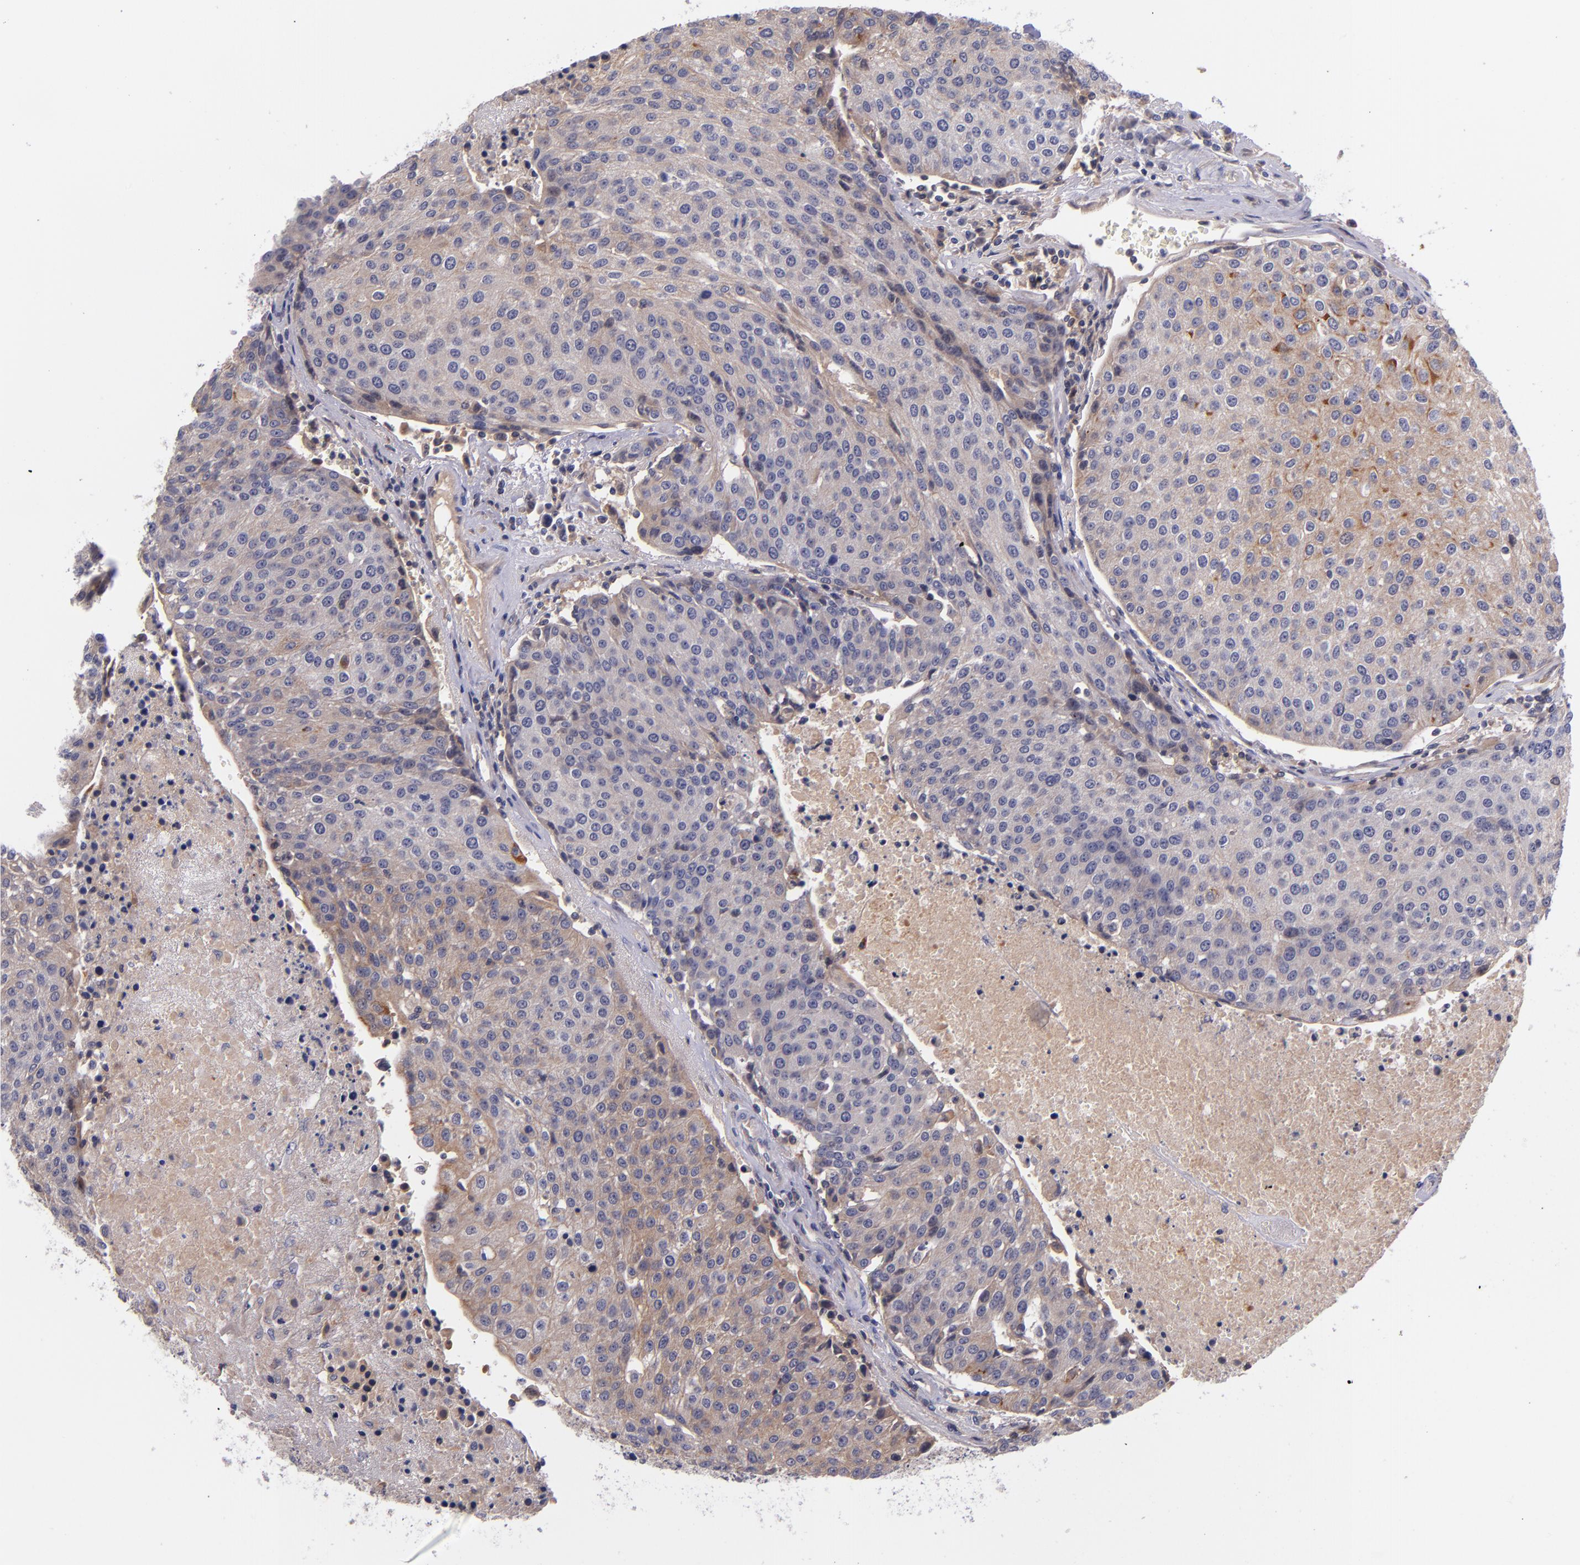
{"staining": {"intensity": "moderate", "quantity": ">75%", "location": "cytoplasmic/membranous"}, "tissue": "urothelial cancer", "cell_type": "Tumor cells", "image_type": "cancer", "snomed": [{"axis": "morphology", "description": "Urothelial carcinoma, High grade"}, {"axis": "topography", "description": "Urinary bladder"}], "caption": "High-grade urothelial carcinoma stained with a brown dye reveals moderate cytoplasmic/membranous positive expression in about >75% of tumor cells.", "gene": "RBP4", "patient": {"sex": "female", "age": 85}}